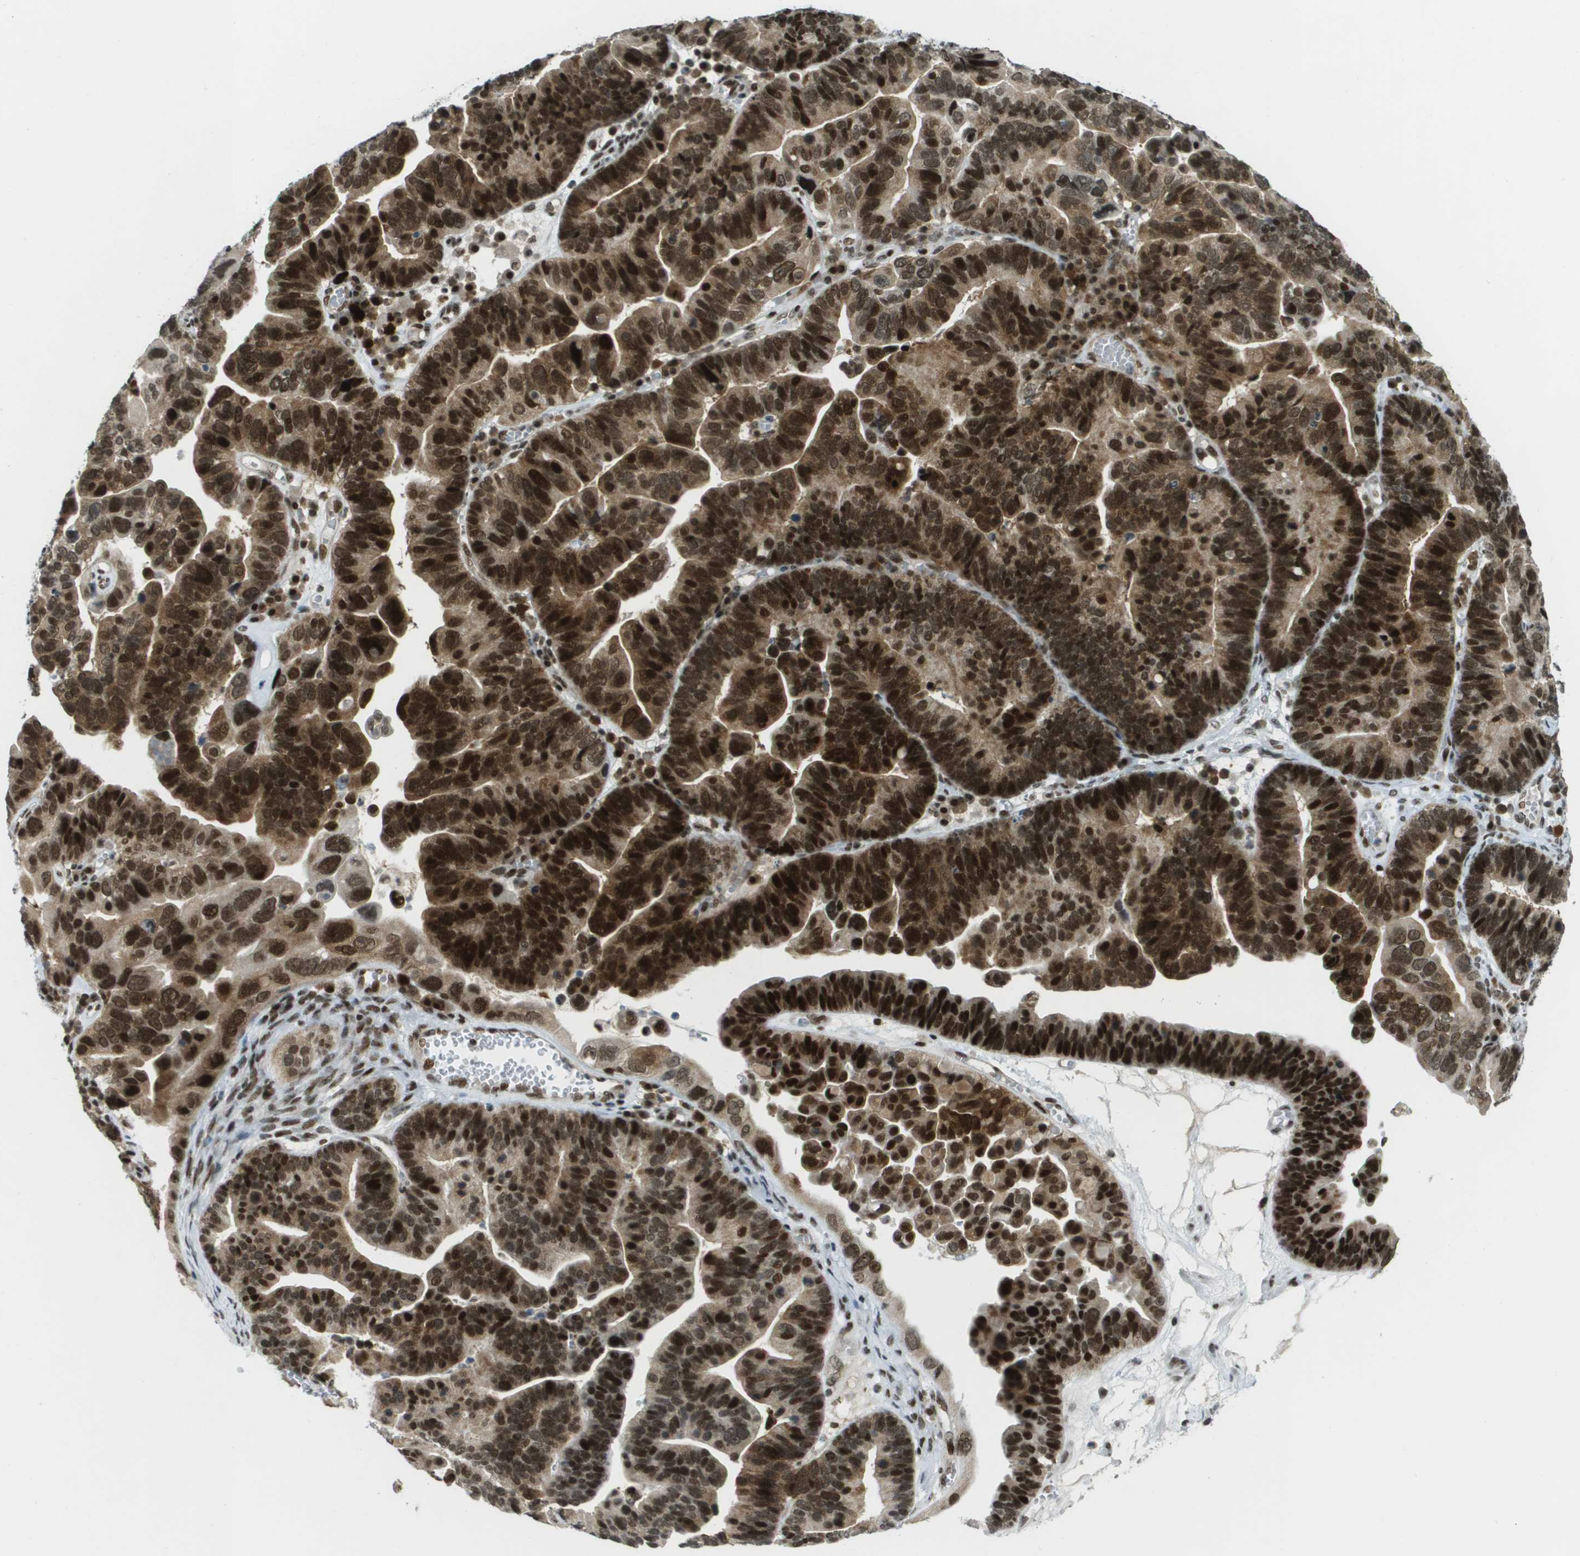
{"staining": {"intensity": "strong", "quantity": ">75%", "location": "cytoplasmic/membranous,nuclear"}, "tissue": "ovarian cancer", "cell_type": "Tumor cells", "image_type": "cancer", "snomed": [{"axis": "morphology", "description": "Cystadenocarcinoma, serous, NOS"}, {"axis": "topography", "description": "Ovary"}], "caption": "An image showing strong cytoplasmic/membranous and nuclear staining in about >75% of tumor cells in ovarian cancer (serous cystadenocarcinoma), as visualized by brown immunohistochemical staining.", "gene": "IRF7", "patient": {"sex": "female", "age": 56}}